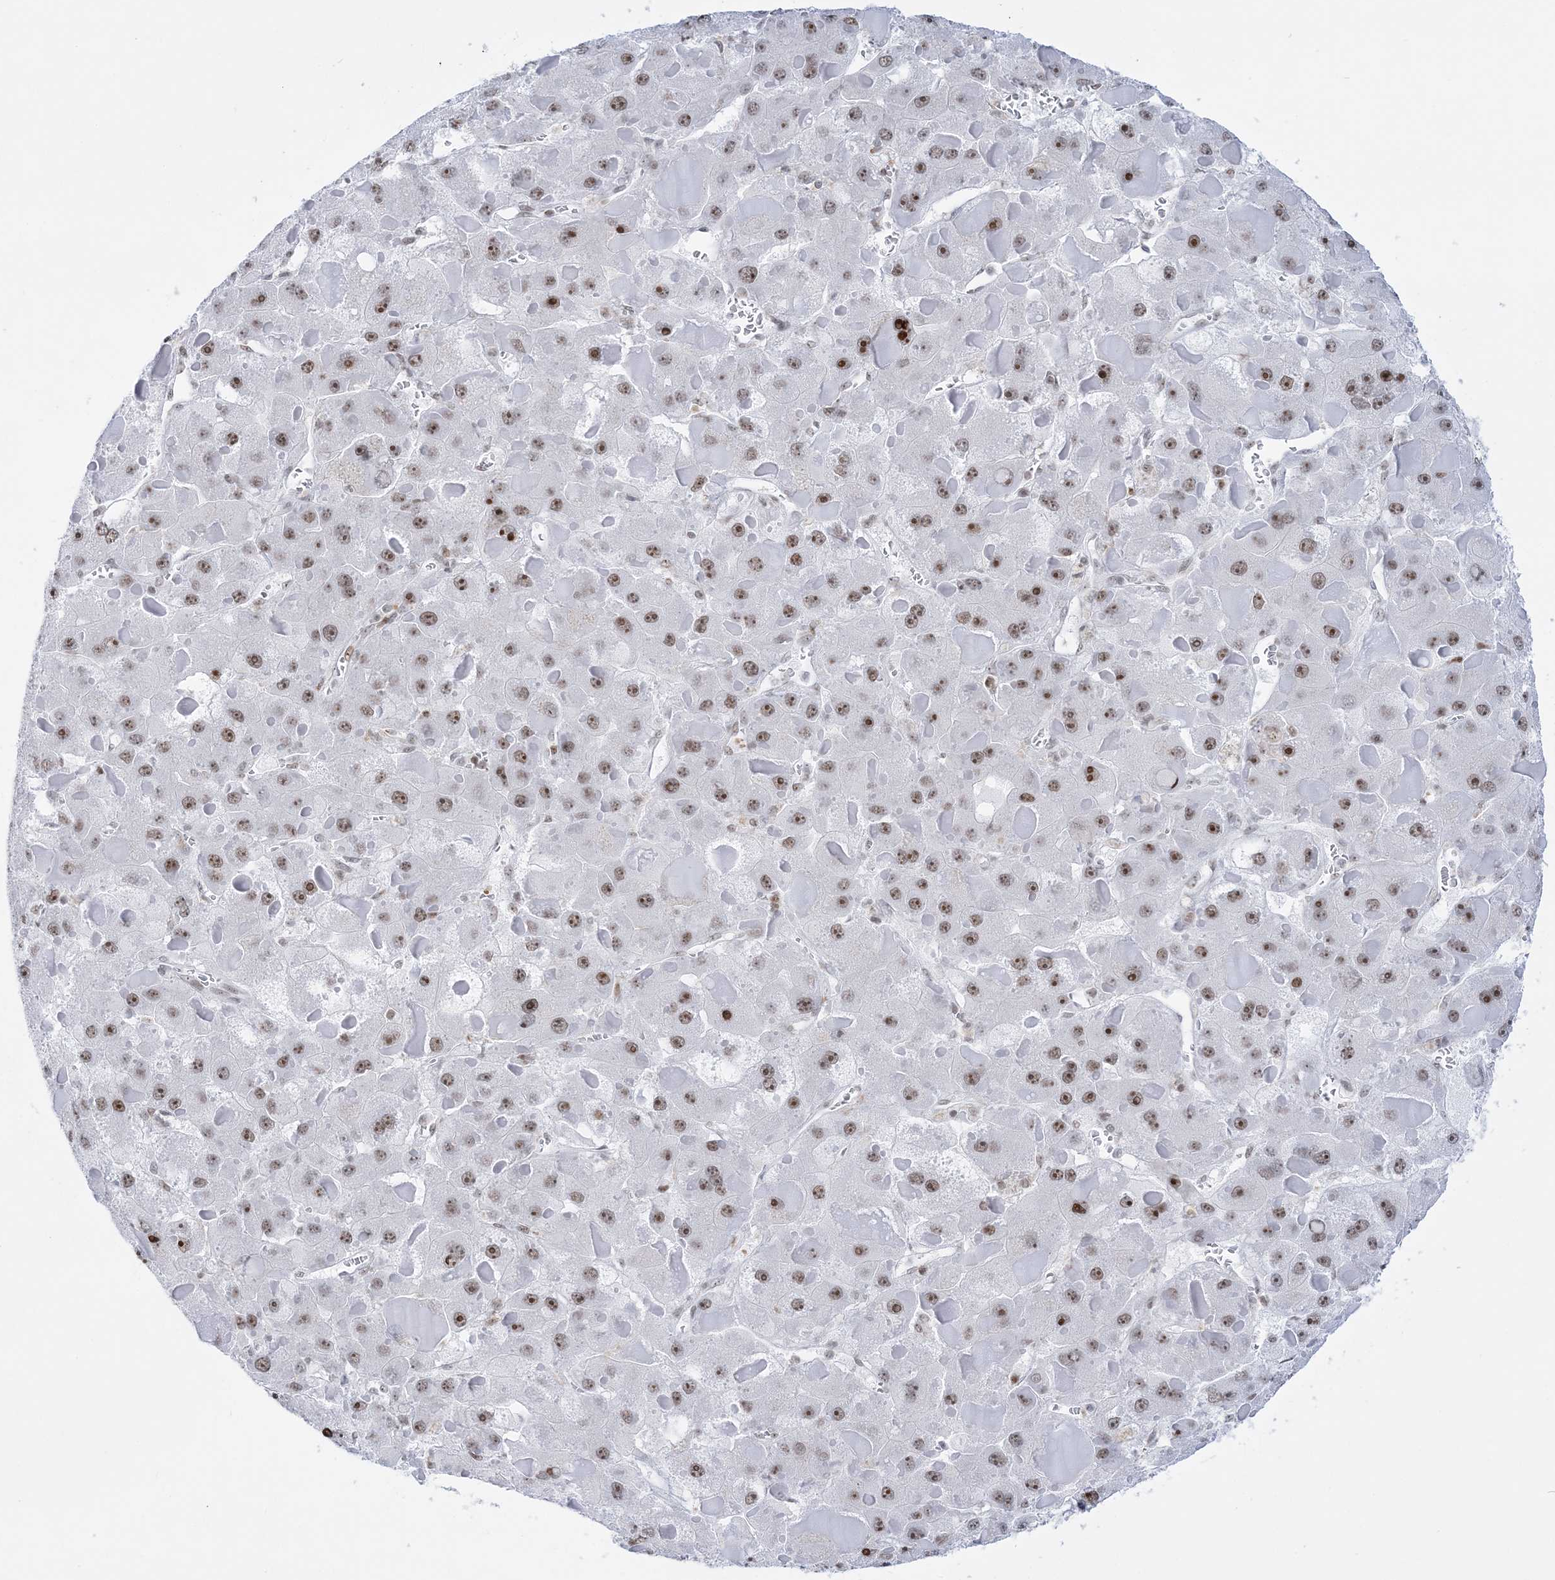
{"staining": {"intensity": "moderate", "quantity": ">75%", "location": "nuclear"}, "tissue": "liver cancer", "cell_type": "Tumor cells", "image_type": "cancer", "snomed": [{"axis": "morphology", "description": "Carcinoma, Hepatocellular, NOS"}, {"axis": "topography", "description": "Liver"}], "caption": "A brown stain labels moderate nuclear staining of a protein in human liver cancer (hepatocellular carcinoma) tumor cells.", "gene": "DDX21", "patient": {"sex": "female", "age": 73}}